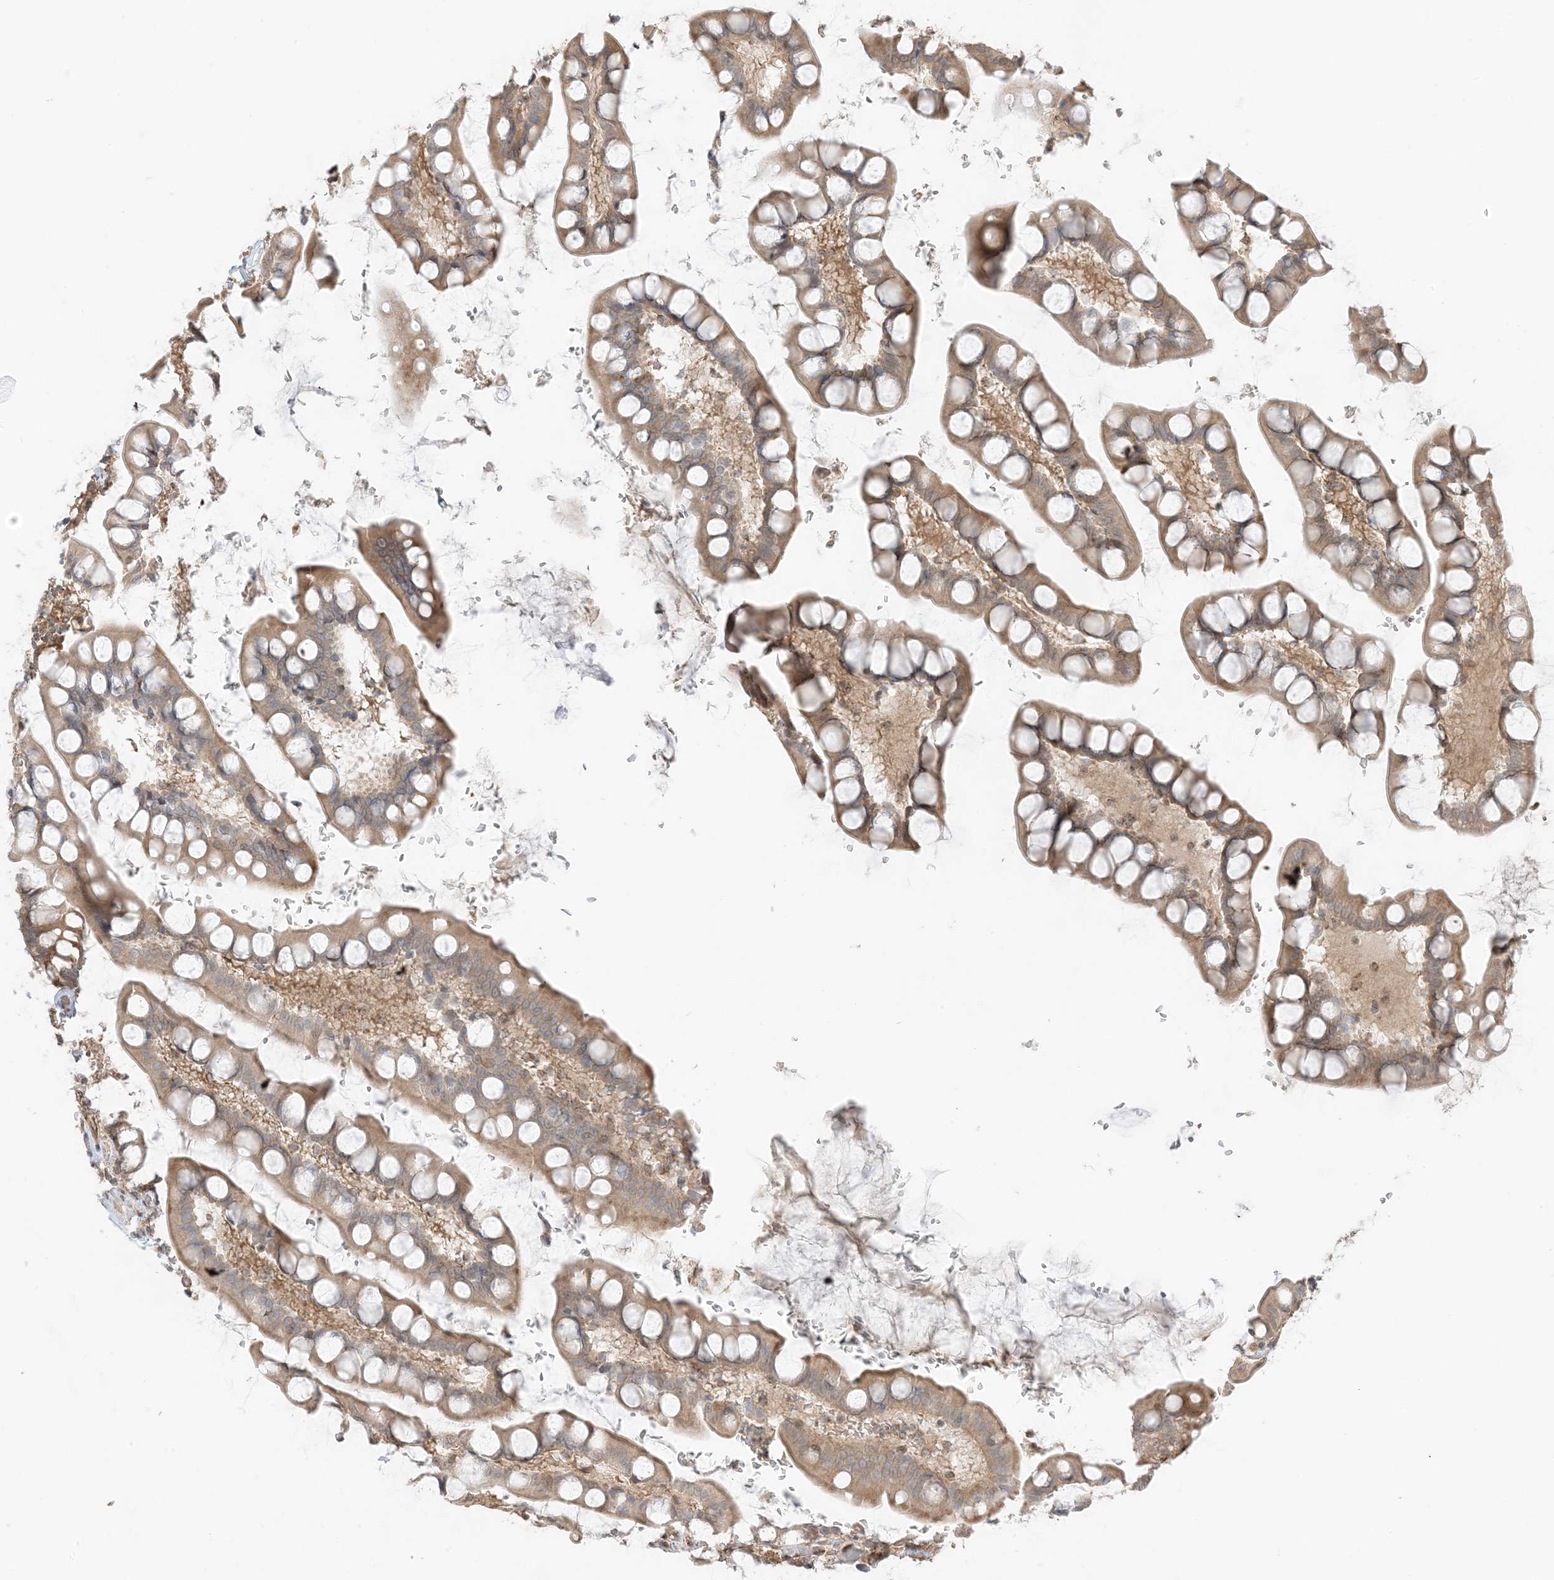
{"staining": {"intensity": "moderate", "quantity": ">75%", "location": "cytoplasmic/membranous"}, "tissue": "small intestine", "cell_type": "Glandular cells", "image_type": "normal", "snomed": [{"axis": "morphology", "description": "Normal tissue, NOS"}, {"axis": "topography", "description": "Small intestine"}], "caption": "Protein analysis of benign small intestine demonstrates moderate cytoplasmic/membranous staining in about >75% of glandular cells. (DAB (3,3'-diaminobenzidine) IHC, brown staining for protein, blue staining for nuclei).", "gene": "UBAP2L", "patient": {"sex": "male", "age": 52}}